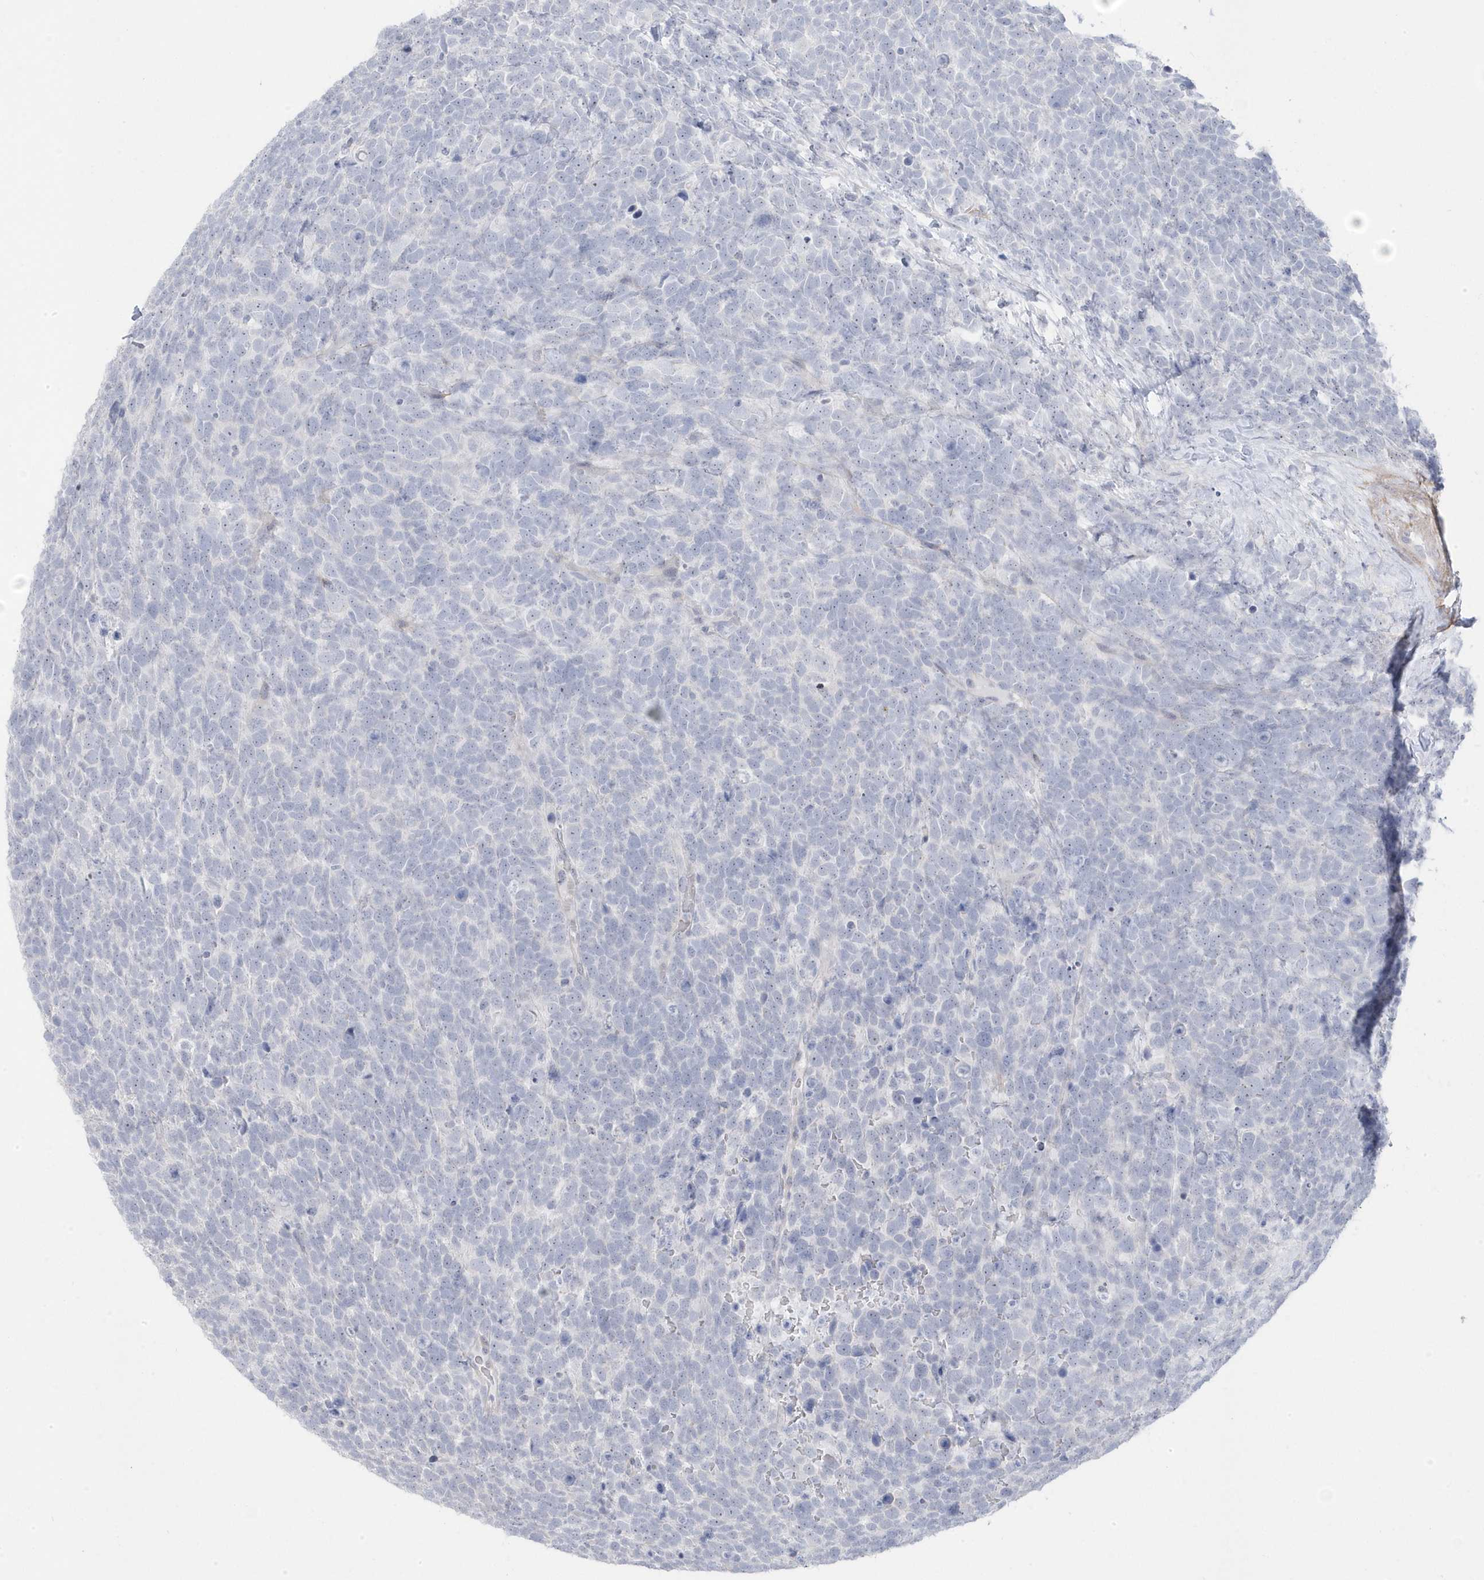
{"staining": {"intensity": "negative", "quantity": "none", "location": "none"}, "tissue": "urothelial cancer", "cell_type": "Tumor cells", "image_type": "cancer", "snomed": [{"axis": "morphology", "description": "Urothelial carcinoma, High grade"}, {"axis": "topography", "description": "Urinary bladder"}], "caption": "High magnification brightfield microscopy of urothelial carcinoma (high-grade) stained with DAB (brown) and counterstained with hematoxylin (blue): tumor cells show no significant expression.", "gene": "GTPBP6", "patient": {"sex": "female", "age": 82}}